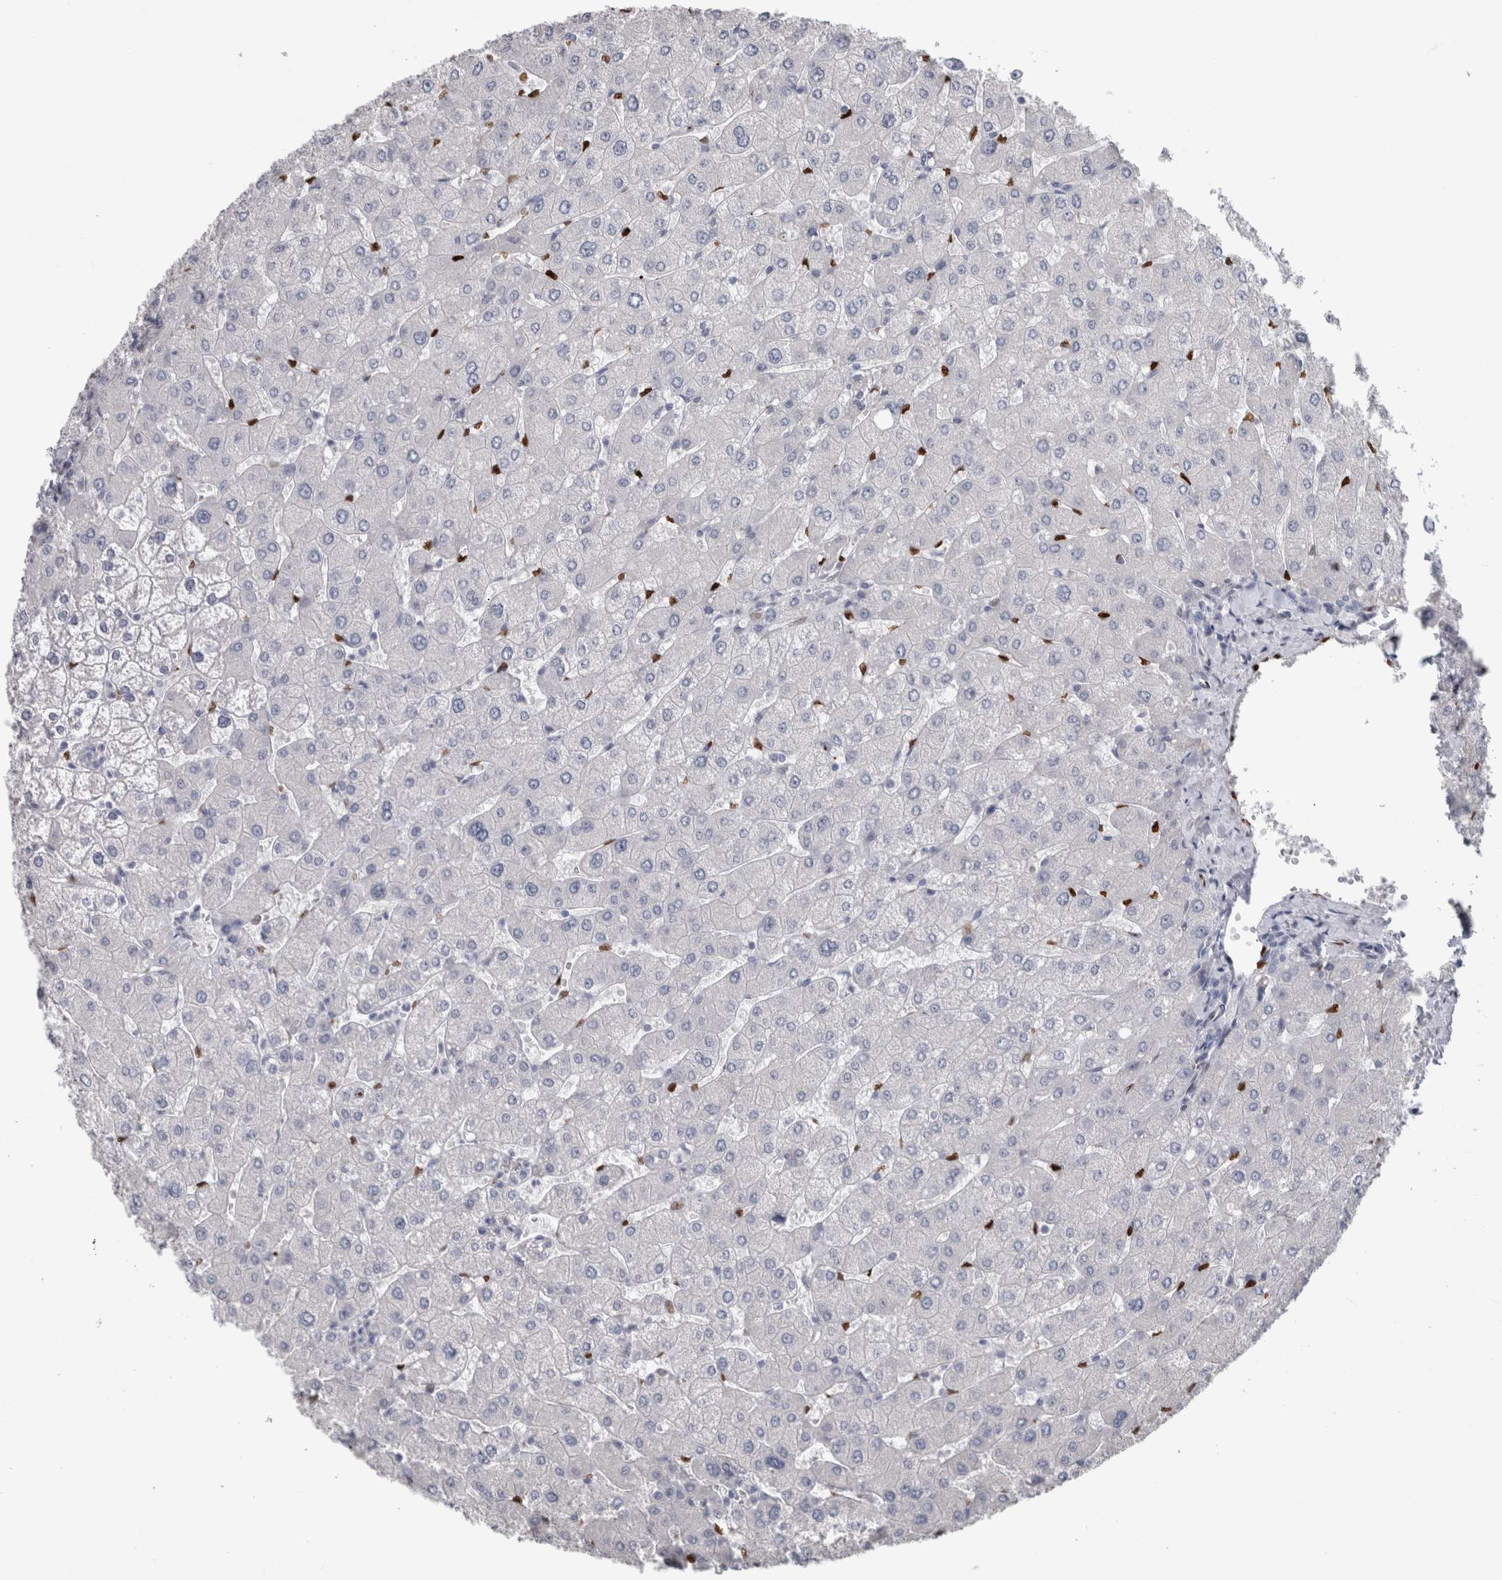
{"staining": {"intensity": "negative", "quantity": "none", "location": "none"}, "tissue": "liver", "cell_type": "Cholangiocytes", "image_type": "normal", "snomed": [{"axis": "morphology", "description": "Normal tissue, NOS"}, {"axis": "topography", "description": "Liver"}], "caption": "Human liver stained for a protein using IHC displays no staining in cholangiocytes.", "gene": "IL33", "patient": {"sex": "male", "age": 55}}